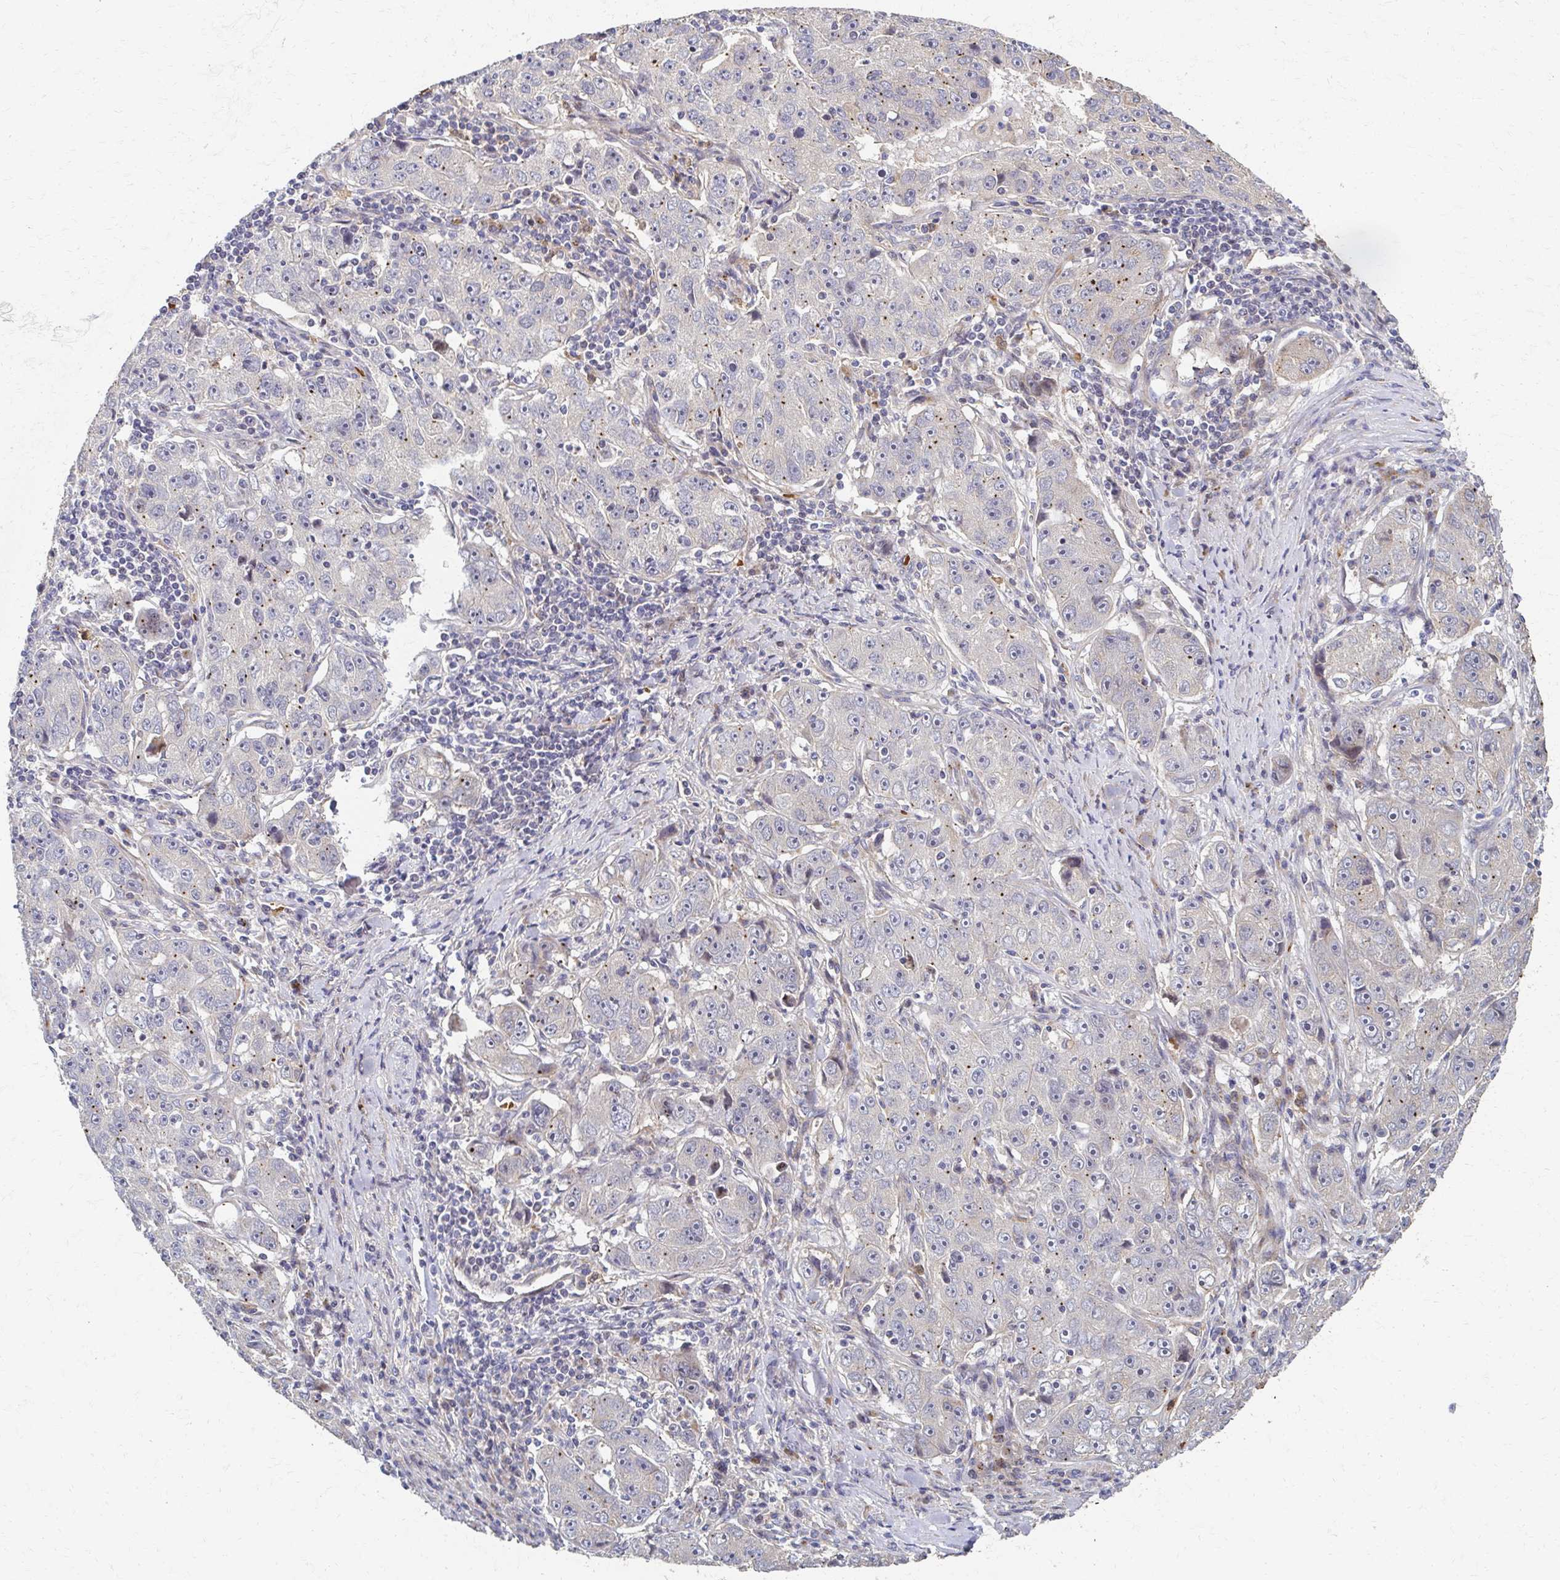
{"staining": {"intensity": "negative", "quantity": "none", "location": "none"}, "tissue": "lung cancer", "cell_type": "Tumor cells", "image_type": "cancer", "snomed": [{"axis": "morphology", "description": "Normal morphology"}, {"axis": "morphology", "description": "Adenocarcinoma, NOS"}, {"axis": "topography", "description": "Lymph node"}, {"axis": "topography", "description": "Lung"}], "caption": "This histopathology image is of lung adenocarcinoma stained with immunohistochemistry (IHC) to label a protein in brown with the nuclei are counter-stained blue. There is no expression in tumor cells.", "gene": "SKA2", "patient": {"sex": "female", "age": 57}}